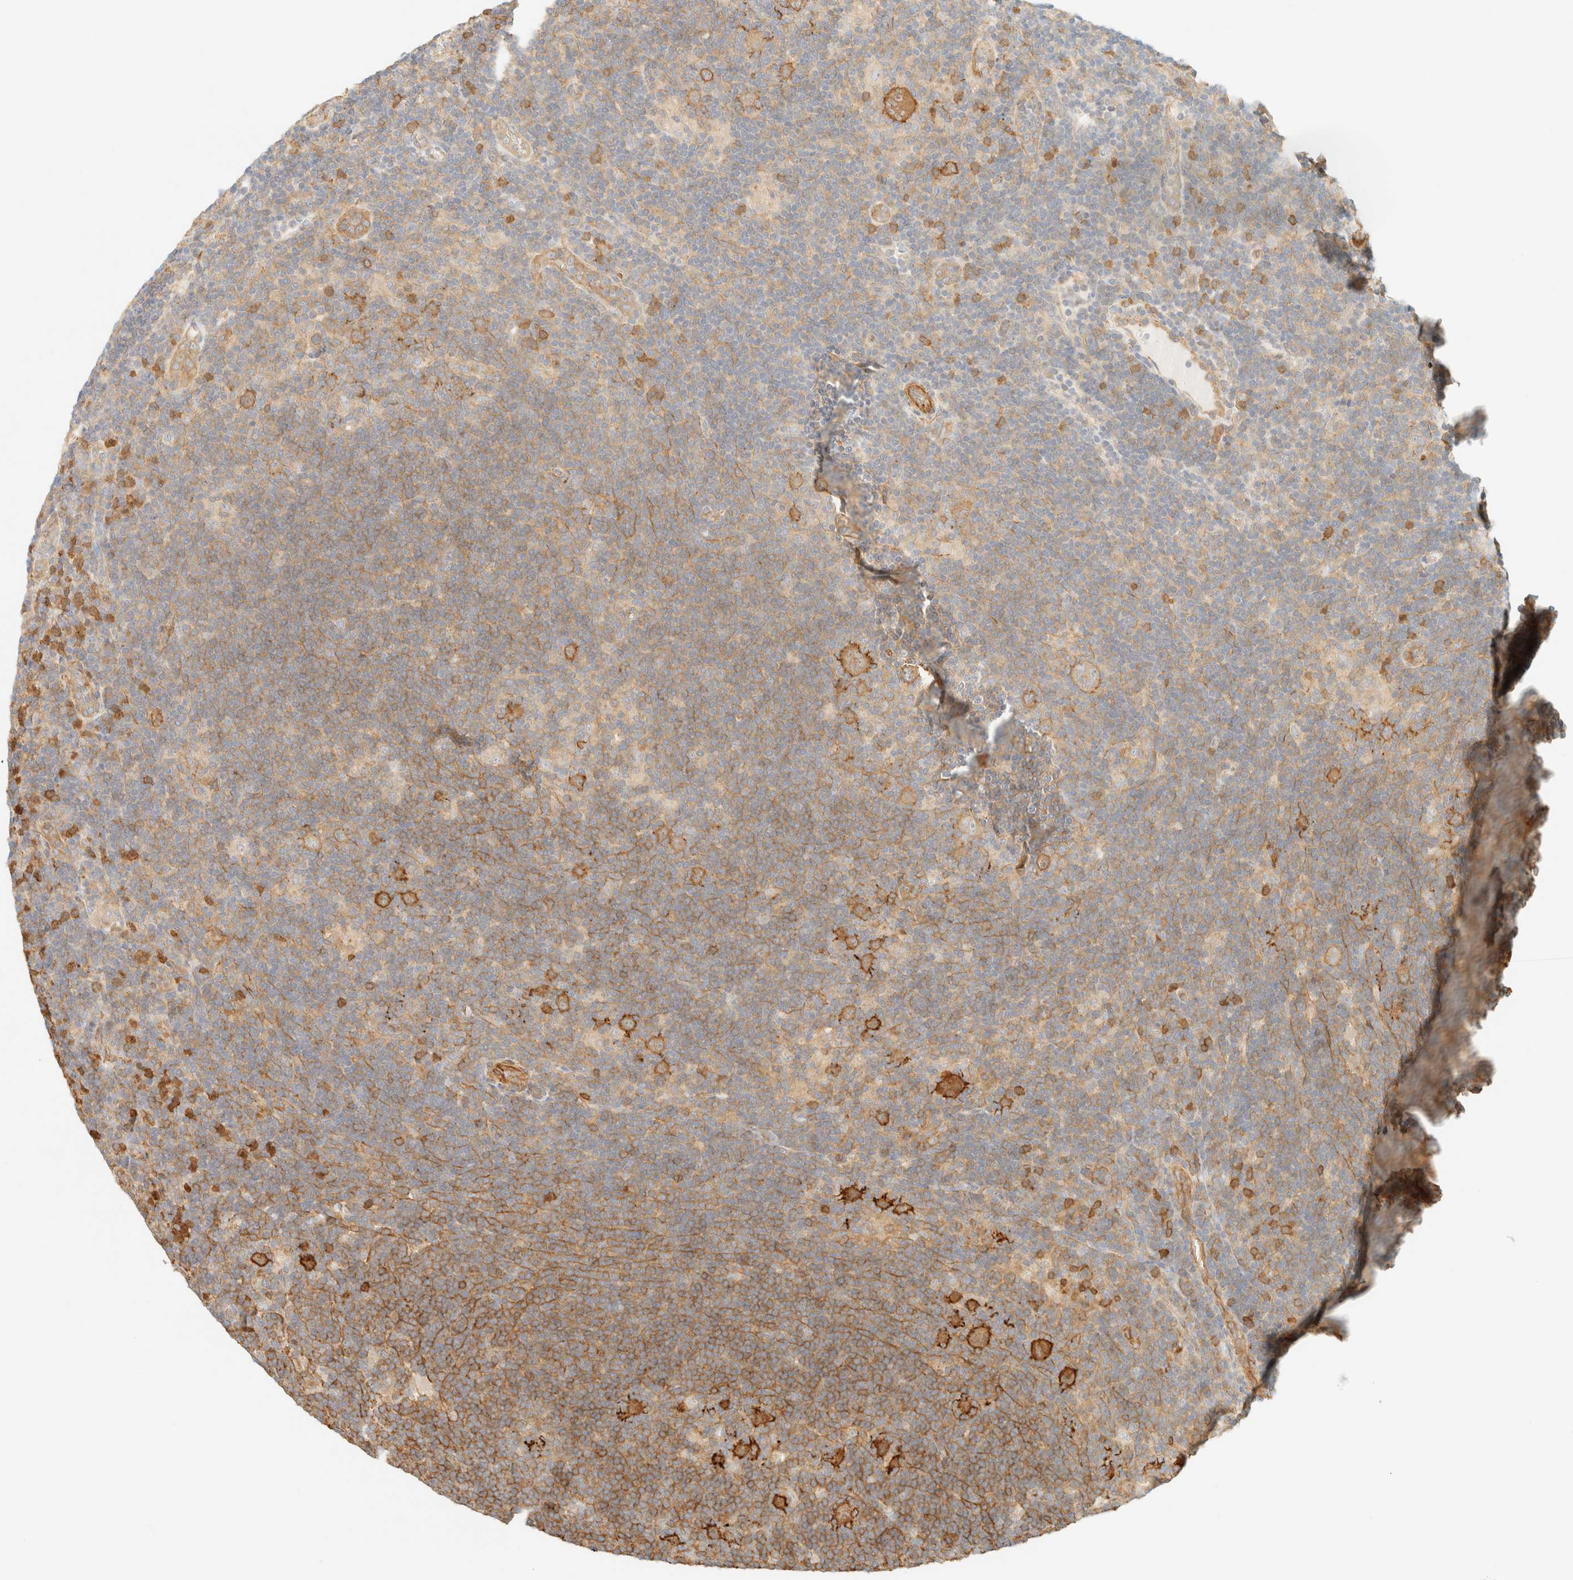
{"staining": {"intensity": "moderate", "quantity": ">75%", "location": "cytoplasmic/membranous"}, "tissue": "lymphoma", "cell_type": "Tumor cells", "image_type": "cancer", "snomed": [{"axis": "morphology", "description": "Hodgkin's disease, NOS"}, {"axis": "topography", "description": "Lymph node"}], "caption": "Brown immunohistochemical staining in lymphoma exhibits moderate cytoplasmic/membranous positivity in about >75% of tumor cells. (DAB = brown stain, brightfield microscopy at high magnification).", "gene": "OTOP2", "patient": {"sex": "female", "age": 57}}